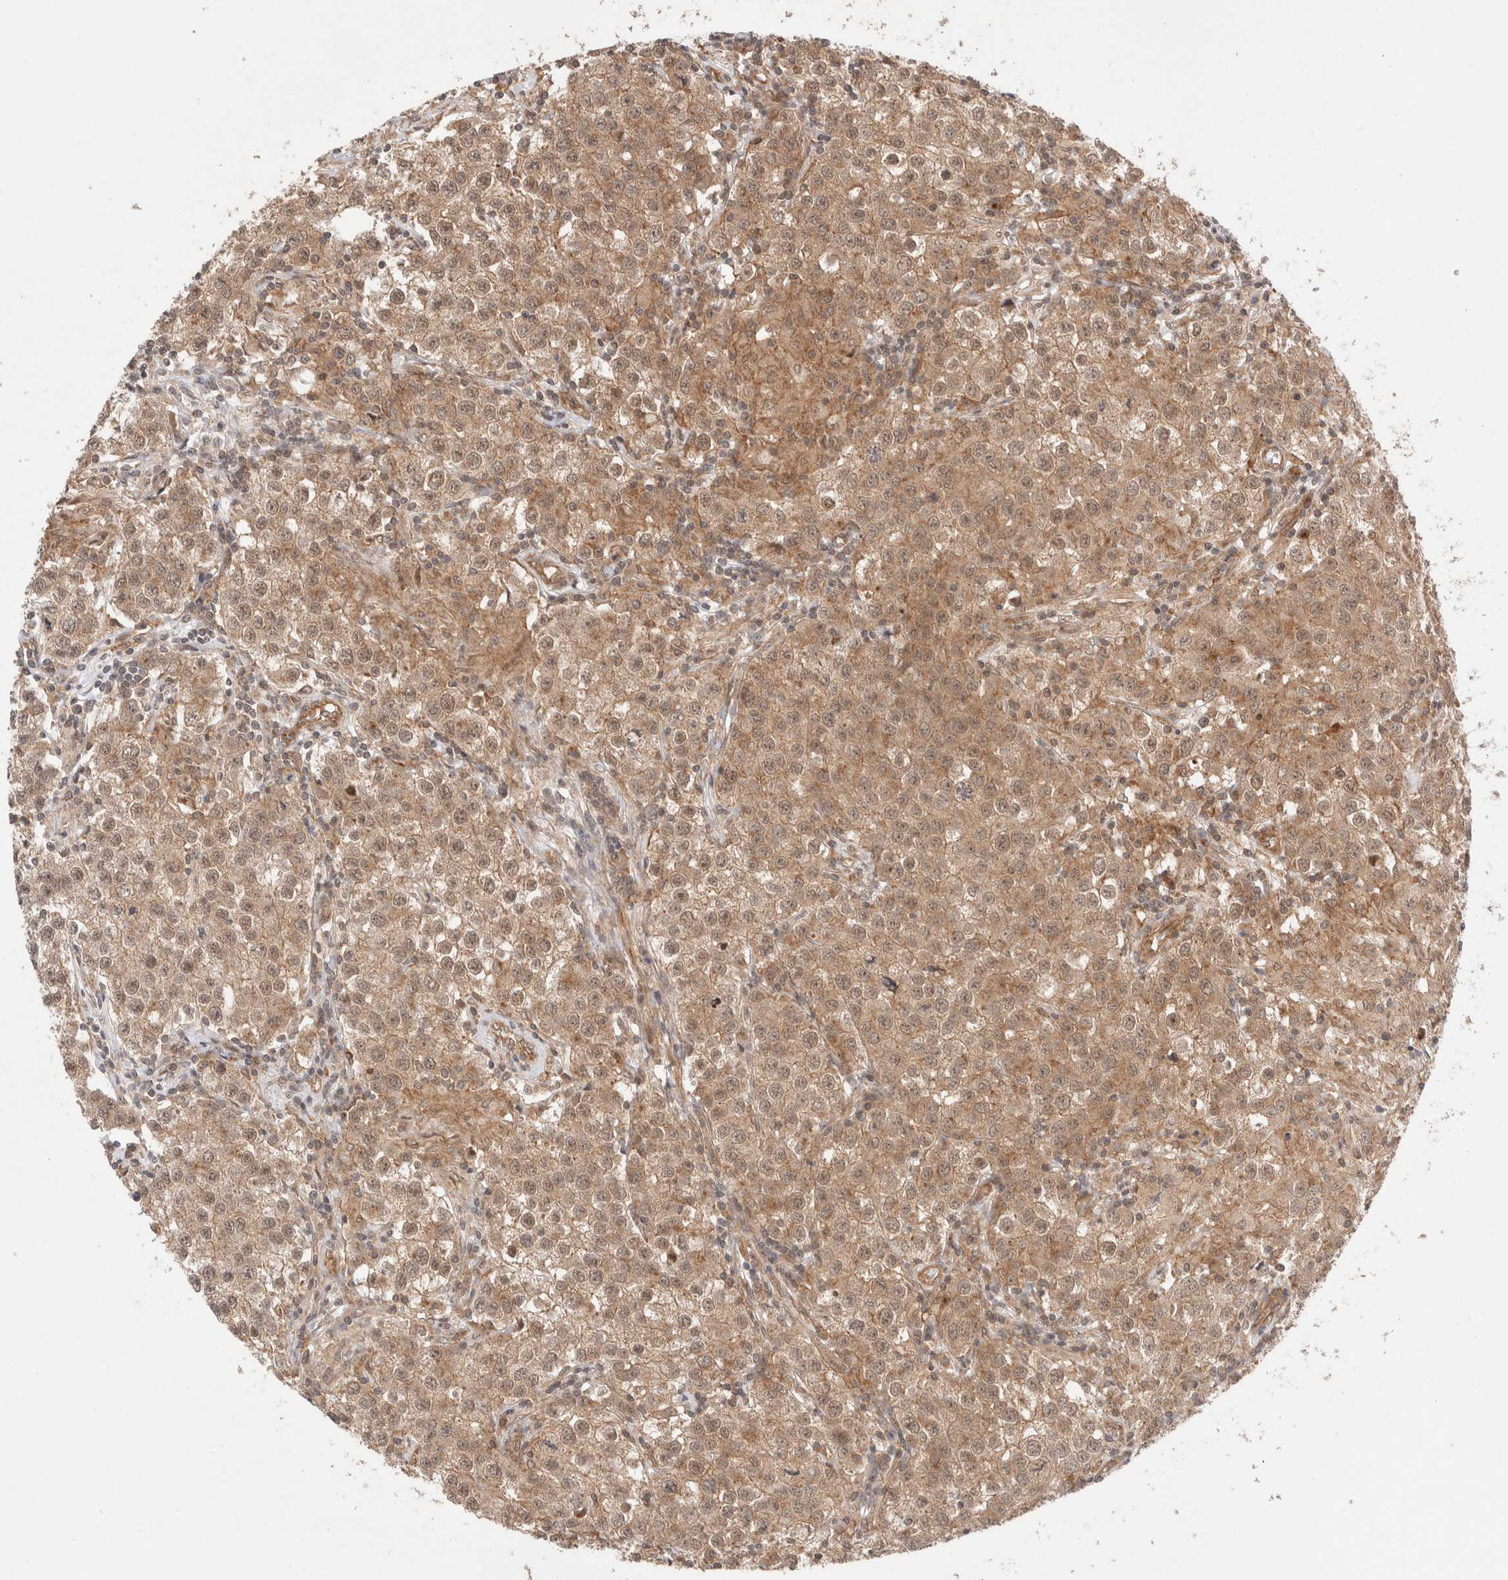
{"staining": {"intensity": "moderate", "quantity": ">75%", "location": "cytoplasmic/membranous,nuclear"}, "tissue": "testis cancer", "cell_type": "Tumor cells", "image_type": "cancer", "snomed": [{"axis": "morphology", "description": "Seminoma, NOS"}, {"axis": "morphology", "description": "Carcinoma, Embryonal, NOS"}, {"axis": "topography", "description": "Testis"}], "caption": "Testis cancer (embryonal carcinoma) stained with DAB (3,3'-diaminobenzidine) immunohistochemistry (IHC) reveals medium levels of moderate cytoplasmic/membranous and nuclear staining in about >75% of tumor cells.", "gene": "SIKE1", "patient": {"sex": "male", "age": 43}}